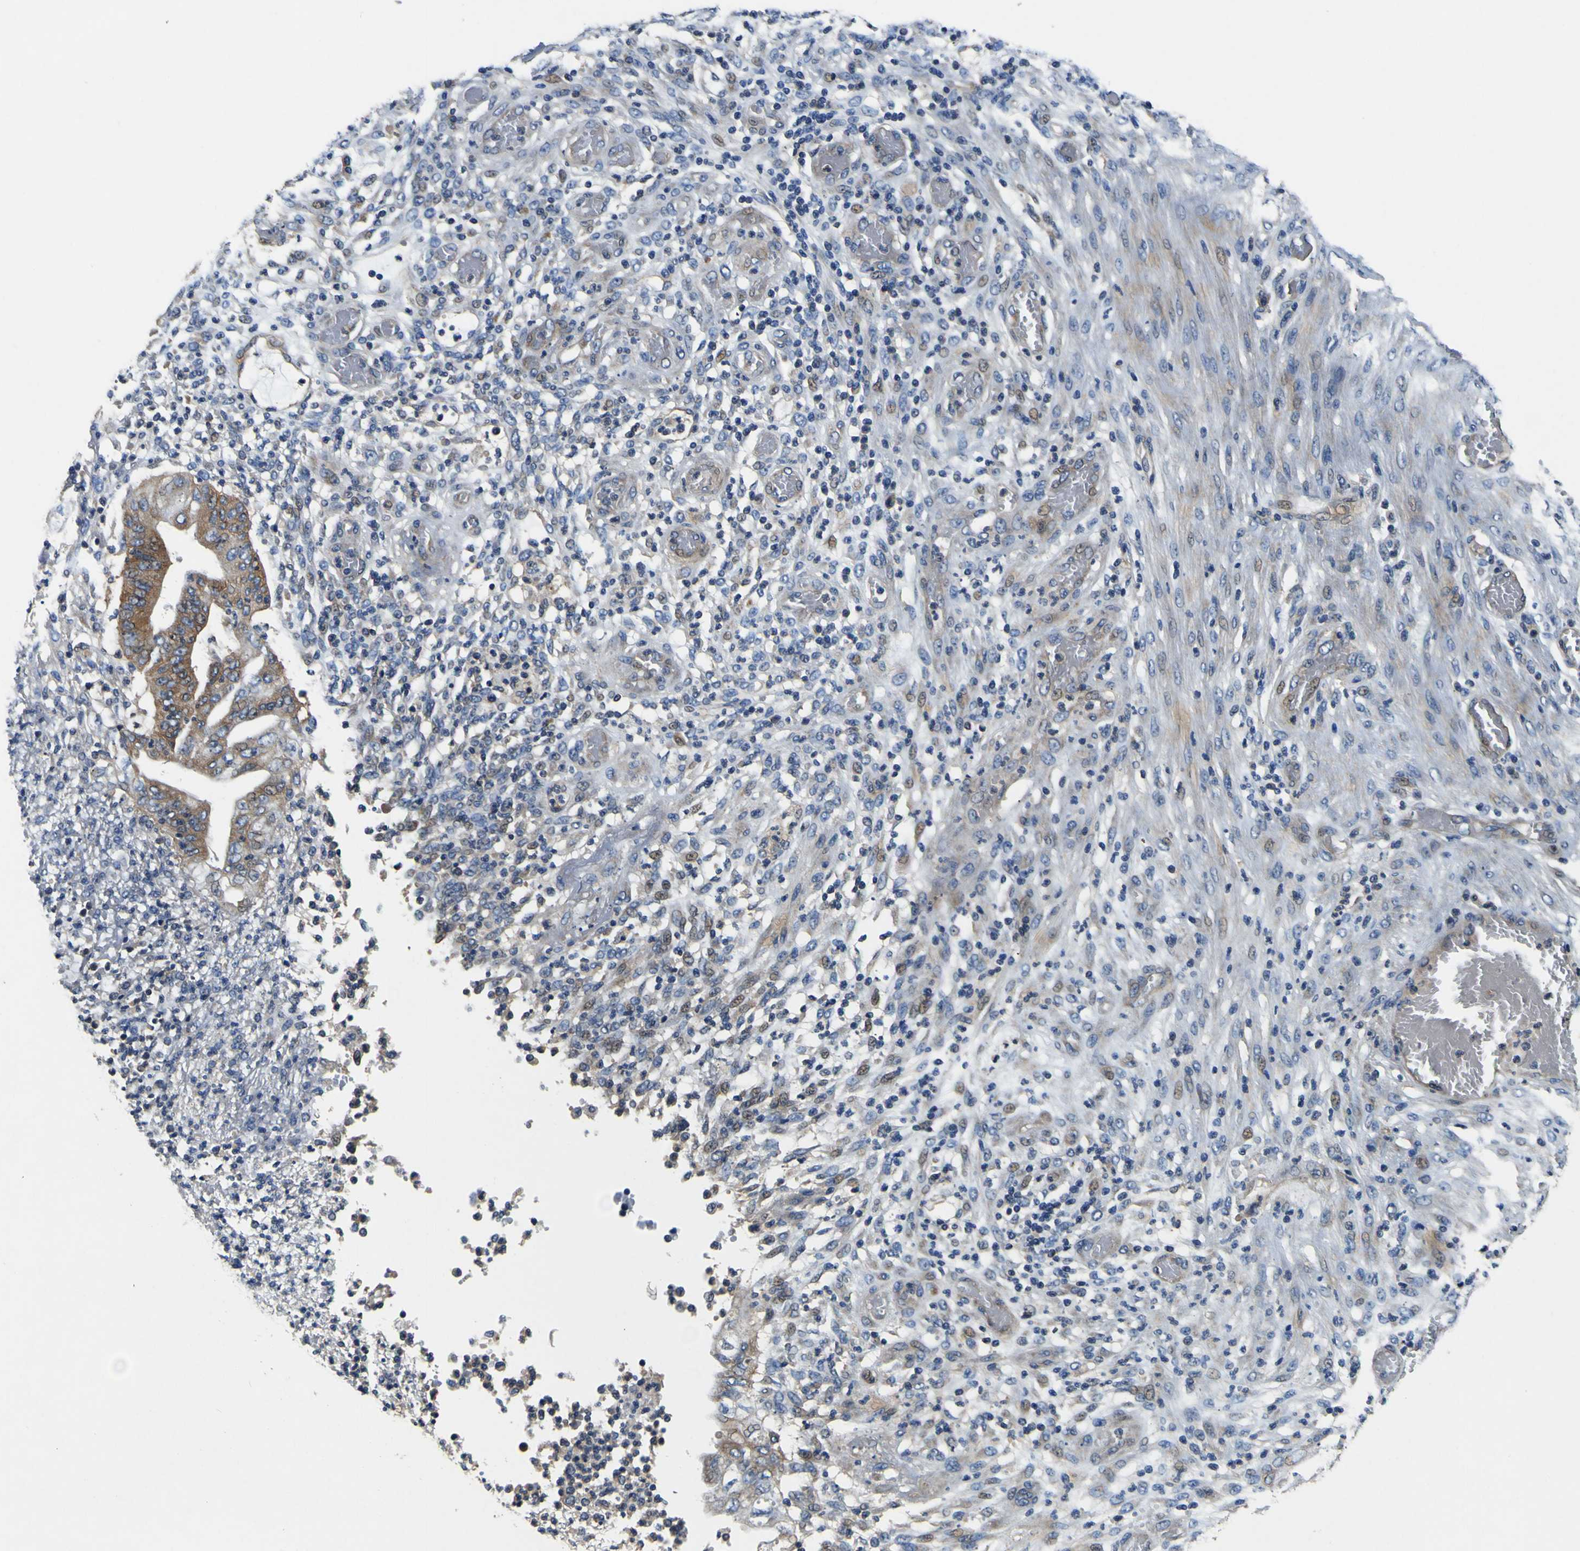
{"staining": {"intensity": "weak", "quantity": "<25%", "location": "cytoplasmic/membranous"}, "tissue": "stomach cancer", "cell_type": "Tumor cells", "image_type": "cancer", "snomed": [{"axis": "morphology", "description": "Adenocarcinoma, NOS"}, {"axis": "topography", "description": "Stomach"}], "caption": "DAB immunohistochemical staining of human adenocarcinoma (stomach) exhibits no significant expression in tumor cells. The staining was performed using DAB to visualize the protein expression in brown, while the nuclei were stained in blue with hematoxylin (Magnification: 20x).", "gene": "EPHB4", "patient": {"sex": "female", "age": 73}}